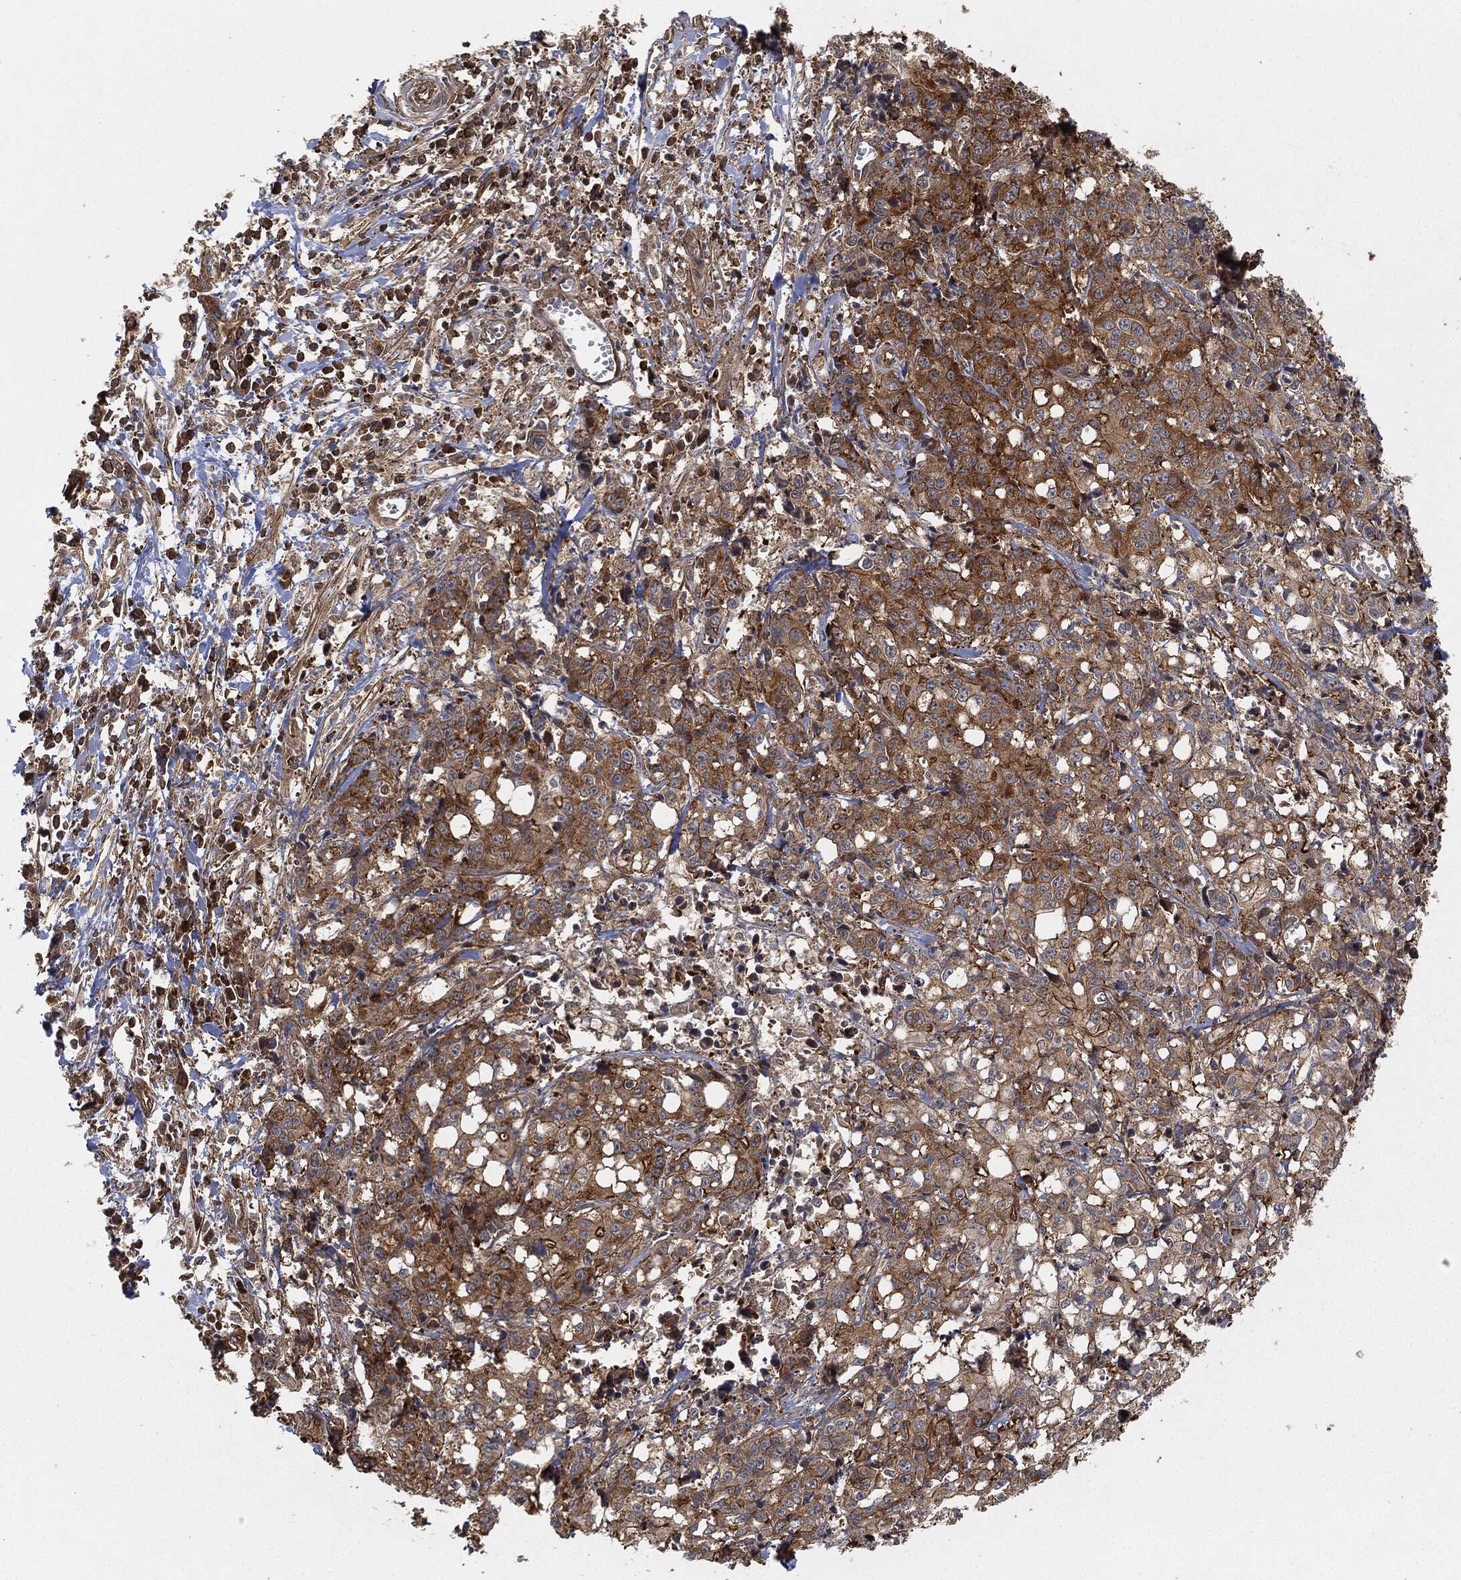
{"staining": {"intensity": "strong", "quantity": "25%-75%", "location": "cytoplasmic/membranous"}, "tissue": "pancreatic cancer", "cell_type": "Tumor cells", "image_type": "cancer", "snomed": [{"axis": "morphology", "description": "Adenocarcinoma, NOS"}, {"axis": "topography", "description": "Pancreas"}], "caption": "Human pancreatic cancer (adenocarcinoma) stained with a brown dye shows strong cytoplasmic/membranous positive staining in approximately 25%-75% of tumor cells.", "gene": "TPT1", "patient": {"sex": "male", "age": 64}}